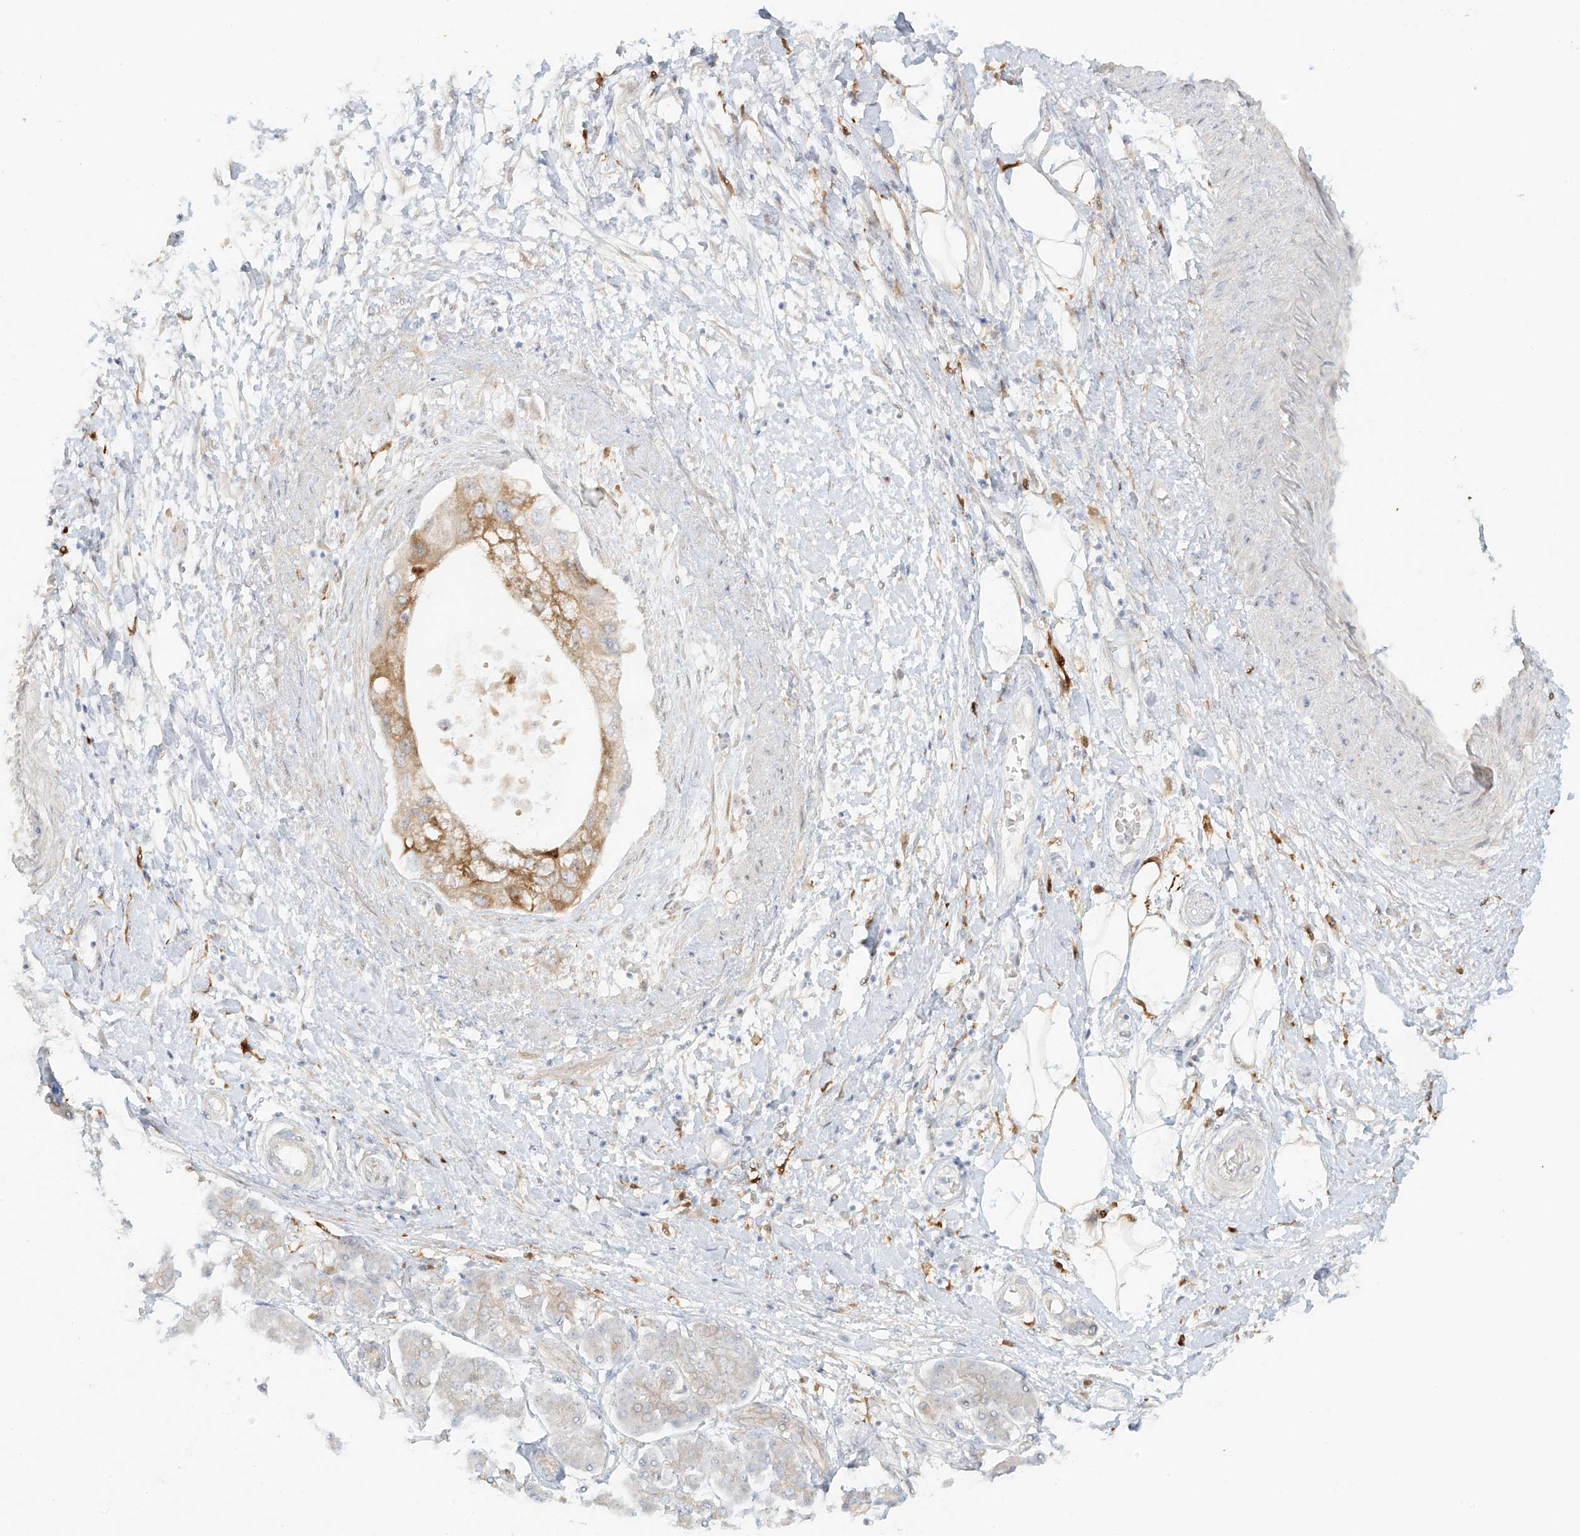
{"staining": {"intensity": "moderate", "quantity": "<25%", "location": "cytoplasmic/membranous"}, "tissue": "pancreatic cancer", "cell_type": "Tumor cells", "image_type": "cancer", "snomed": [{"axis": "morphology", "description": "Adenocarcinoma, NOS"}, {"axis": "topography", "description": "Pancreas"}], "caption": "A low amount of moderate cytoplasmic/membranous staining is appreciated in approximately <25% of tumor cells in adenocarcinoma (pancreatic) tissue.", "gene": "UPK1B", "patient": {"sex": "female", "age": 73}}